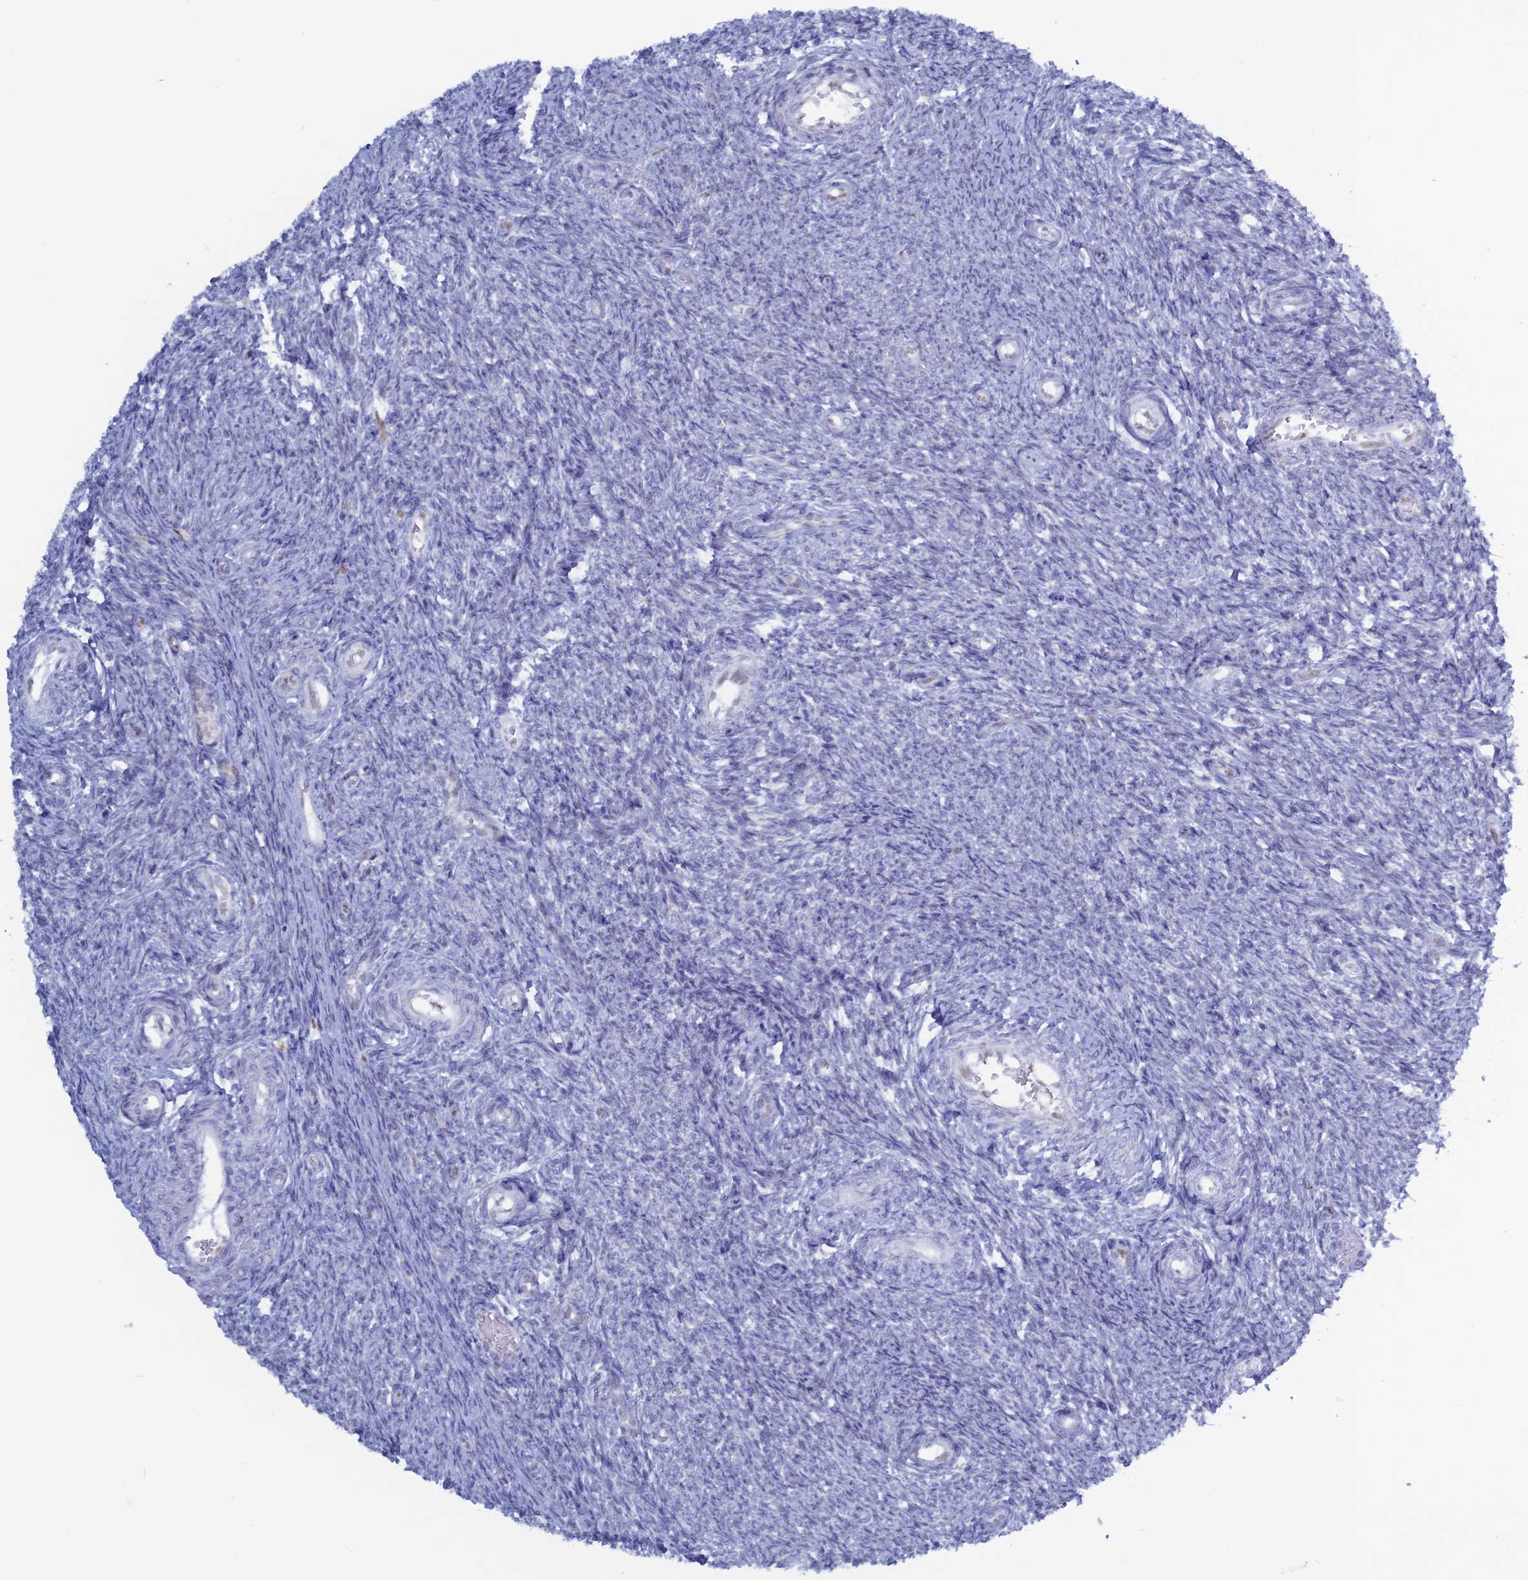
{"staining": {"intensity": "moderate", "quantity": ">75%", "location": "nuclear"}, "tissue": "ovary", "cell_type": "Follicle cells", "image_type": "normal", "snomed": [{"axis": "morphology", "description": "Normal tissue, NOS"}, {"axis": "topography", "description": "Ovary"}], "caption": "Immunohistochemical staining of benign human ovary exhibits >75% levels of moderate nuclear protein positivity in about >75% of follicle cells.", "gene": "NOL4L", "patient": {"sex": "female", "age": 44}}